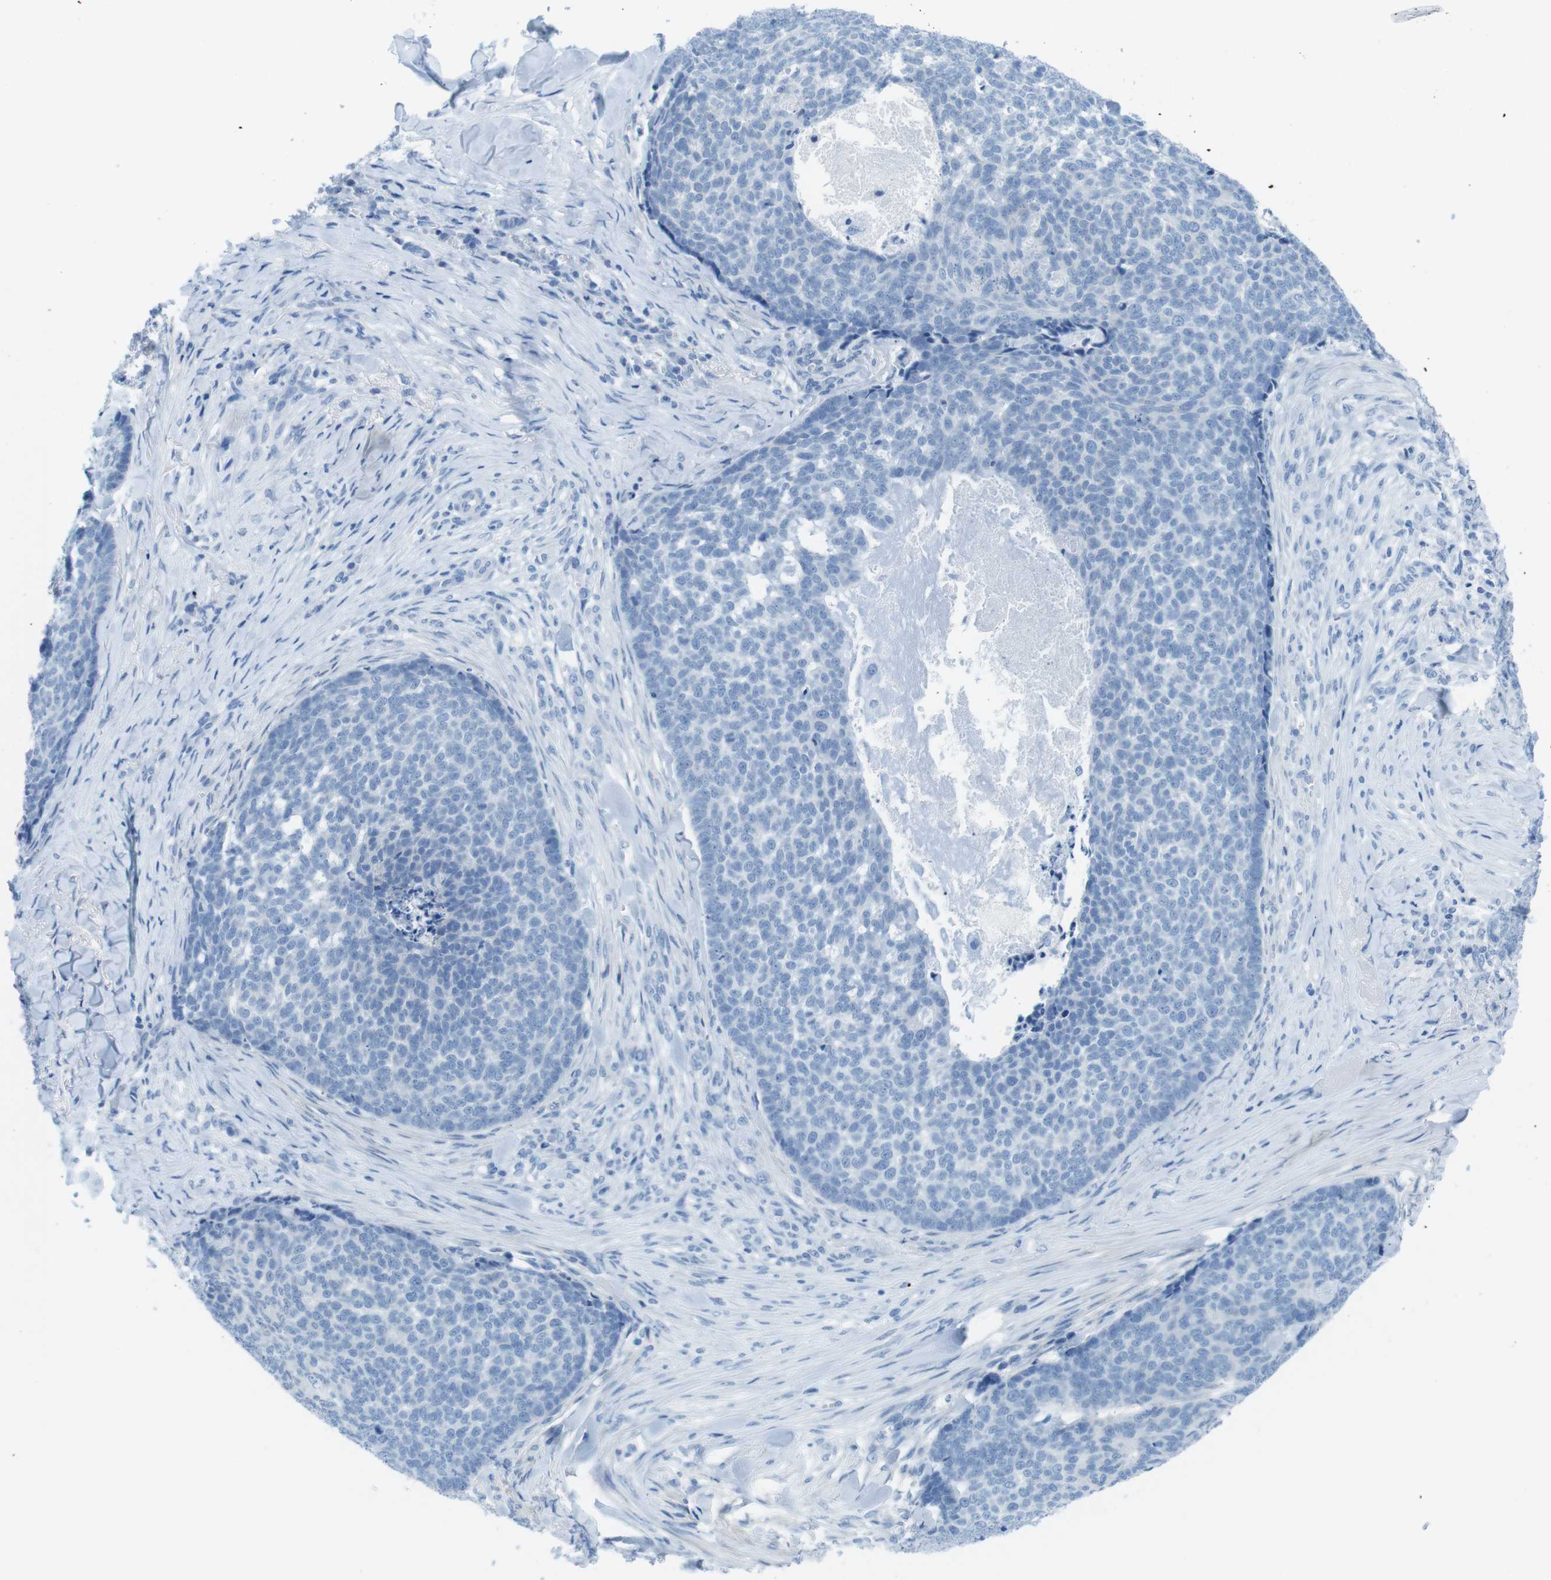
{"staining": {"intensity": "negative", "quantity": "none", "location": "none"}, "tissue": "skin cancer", "cell_type": "Tumor cells", "image_type": "cancer", "snomed": [{"axis": "morphology", "description": "Basal cell carcinoma"}, {"axis": "topography", "description": "Skin"}], "caption": "Immunohistochemistry (IHC) of skin cancer (basal cell carcinoma) demonstrates no positivity in tumor cells.", "gene": "GAP43", "patient": {"sex": "male", "age": 84}}